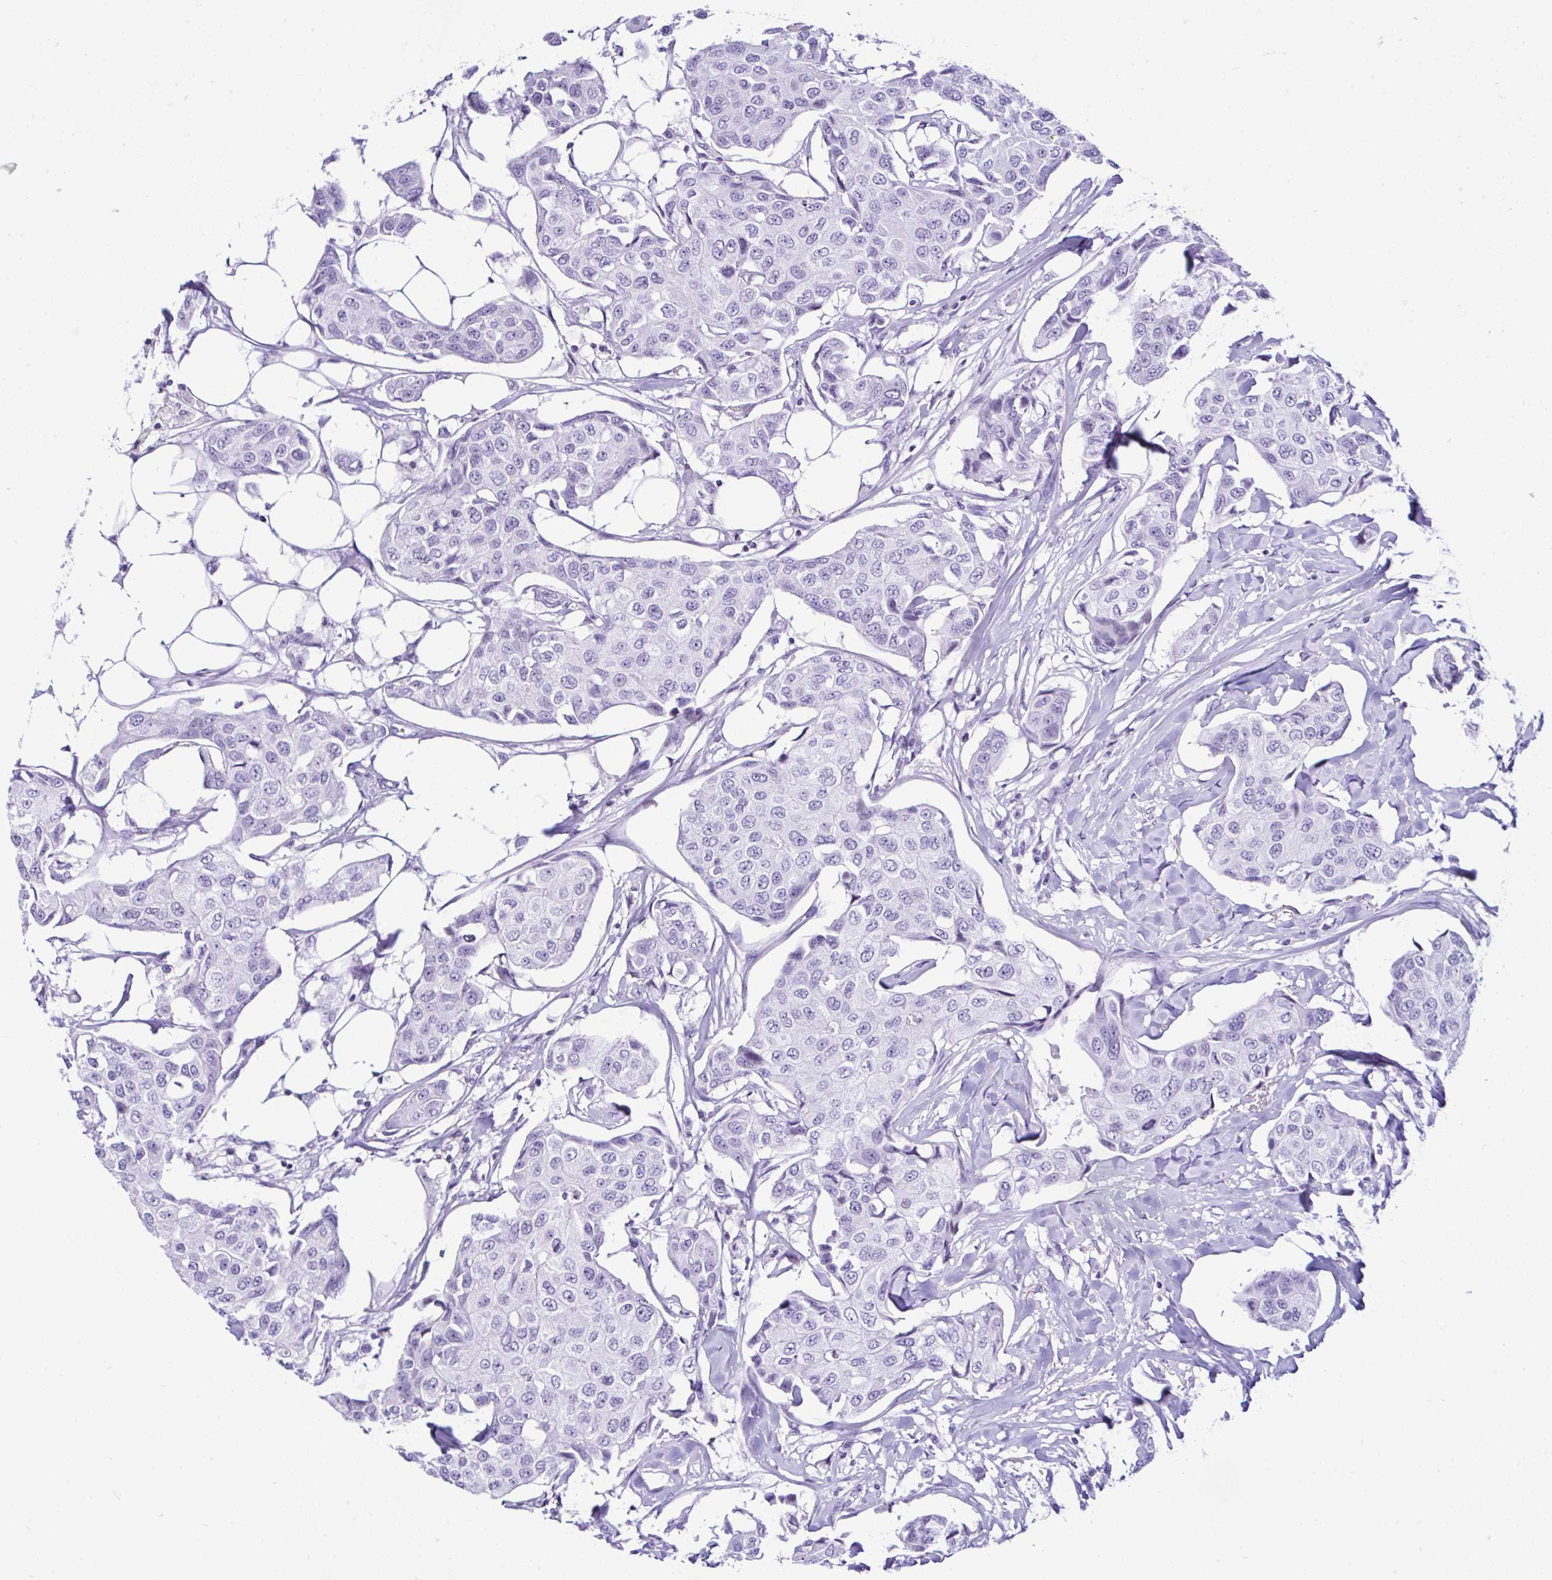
{"staining": {"intensity": "negative", "quantity": "none", "location": "none"}, "tissue": "breast cancer", "cell_type": "Tumor cells", "image_type": "cancer", "snomed": [{"axis": "morphology", "description": "Duct carcinoma"}, {"axis": "topography", "description": "Breast"}, {"axis": "topography", "description": "Lymph node"}], "caption": "A micrograph of breast invasive ductal carcinoma stained for a protein reveals no brown staining in tumor cells.", "gene": "KRT27", "patient": {"sex": "female", "age": 80}}